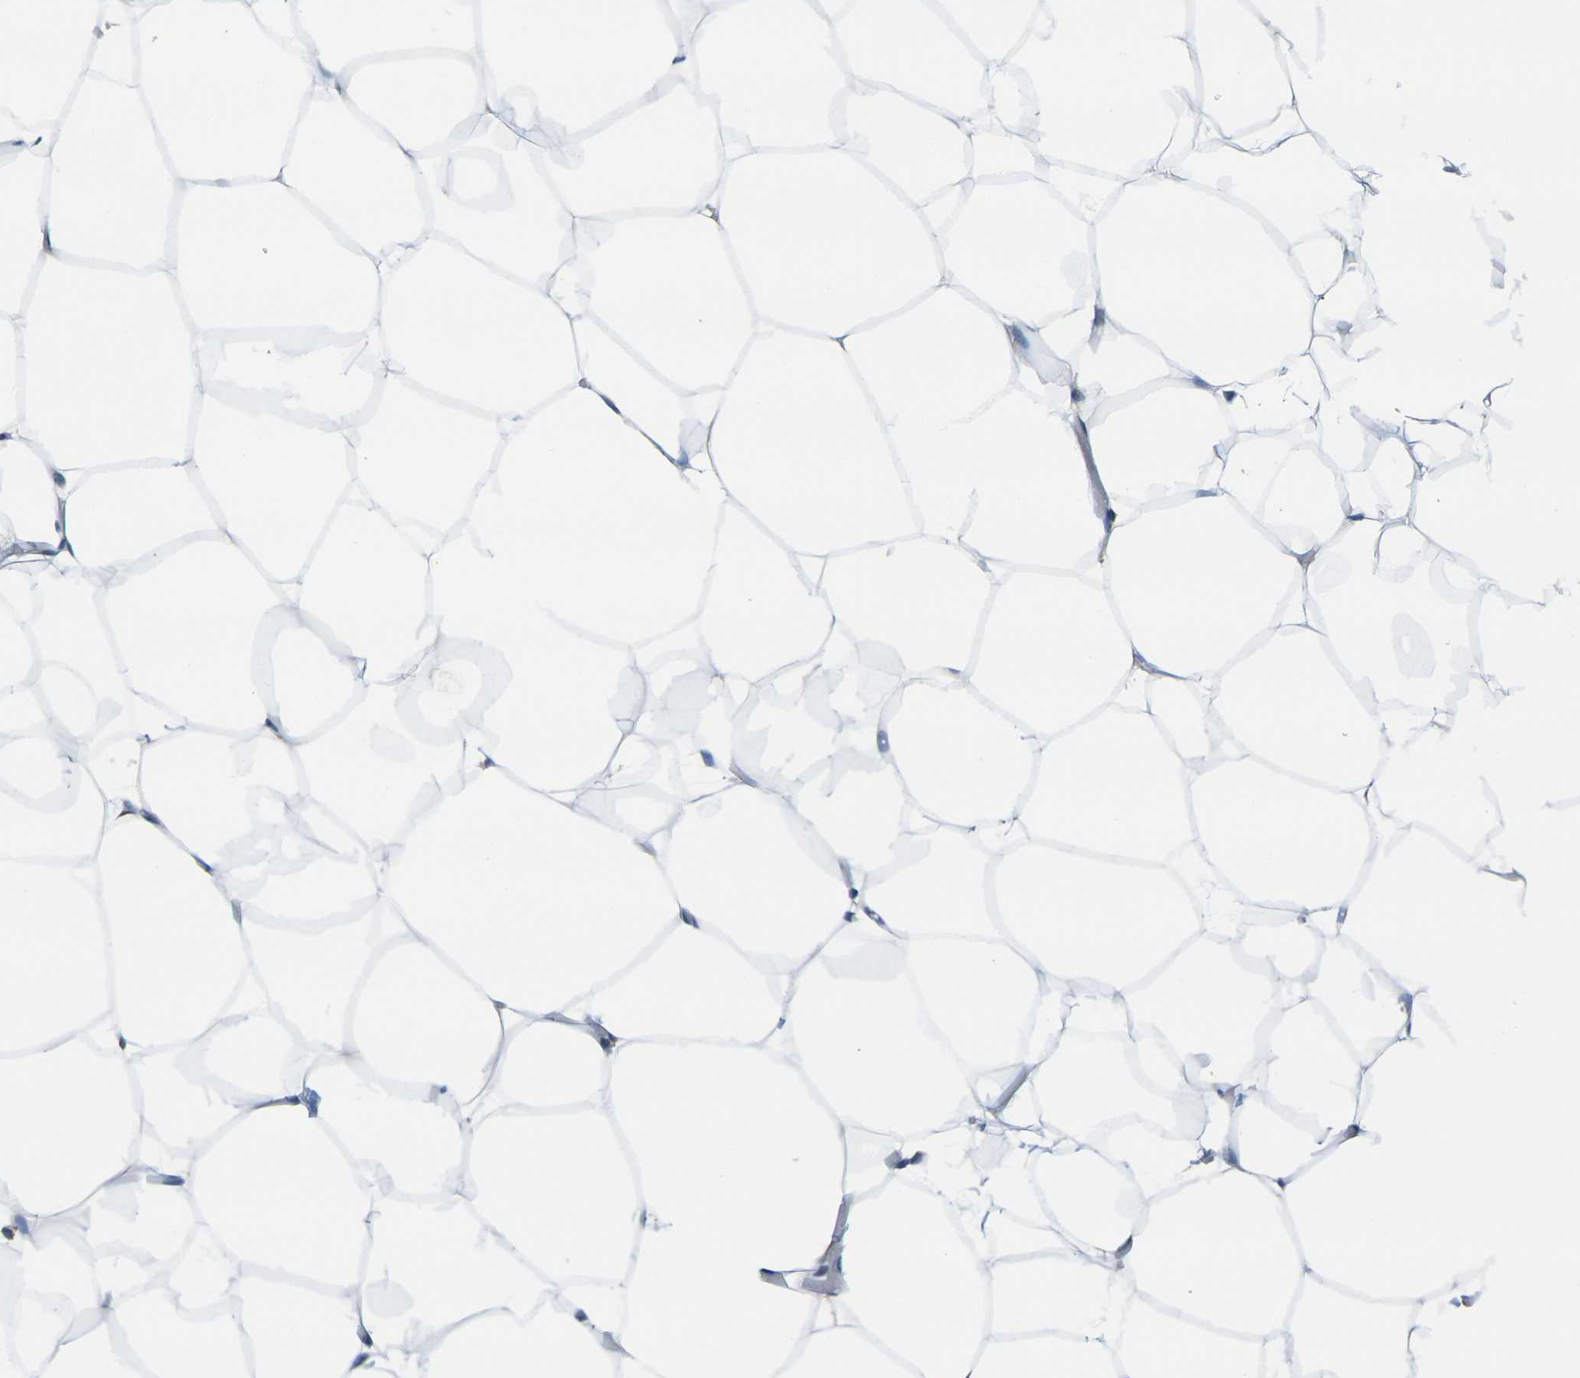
{"staining": {"intensity": "negative", "quantity": "none", "location": "none"}, "tissue": "adipose tissue", "cell_type": "Adipocytes", "image_type": "normal", "snomed": [{"axis": "morphology", "description": "Normal tissue, NOS"}, {"axis": "topography", "description": "Breast"}, {"axis": "topography", "description": "Adipose tissue"}], "caption": "This is a photomicrograph of immunohistochemistry staining of unremarkable adipose tissue, which shows no expression in adipocytes. (IHC, brightfield microscopy, high magnification).", "gene": "LASP1", "patient": {"sex": "female", "age": 25}}